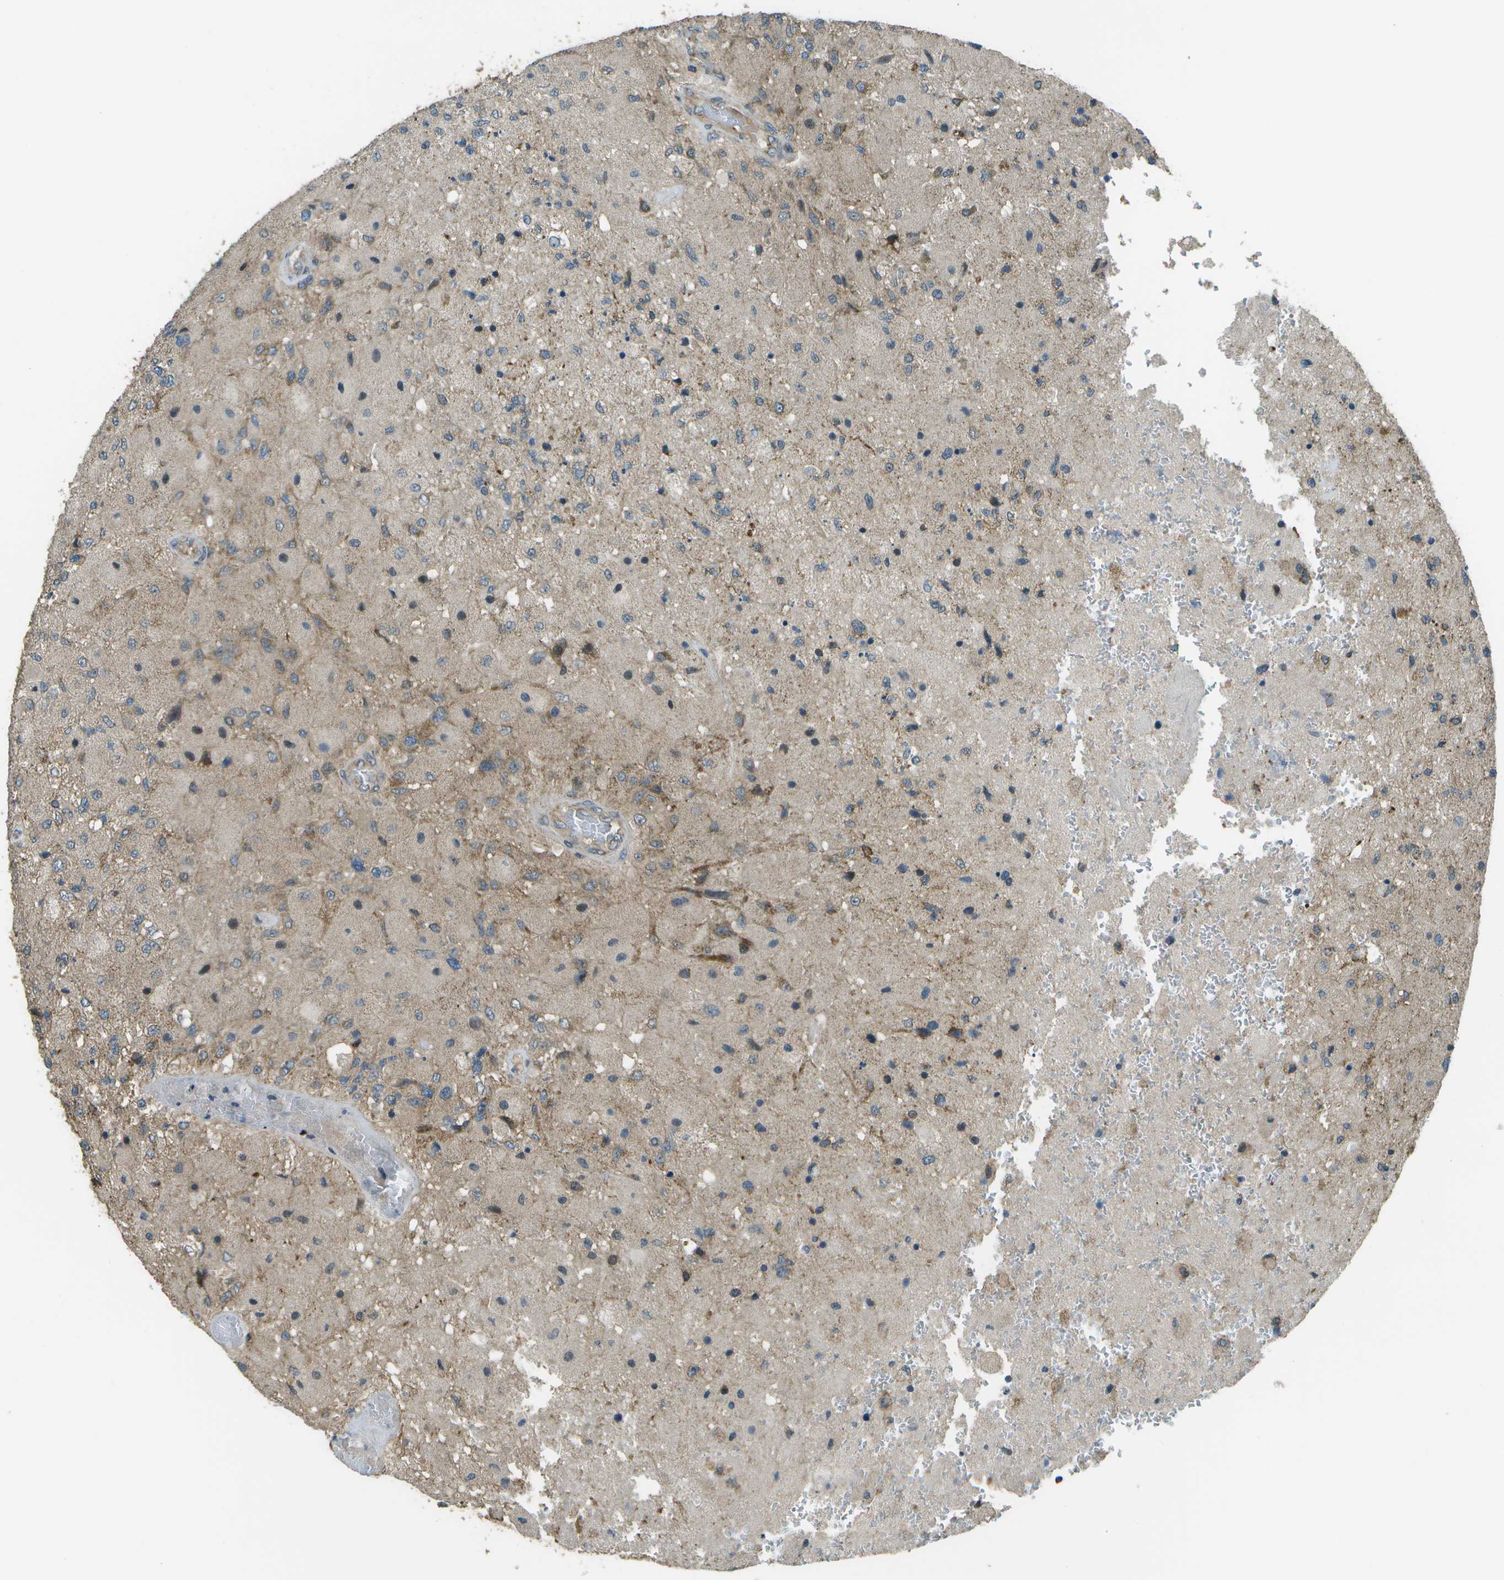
{"staining": {"intensity": "moderate", "quantity": "<25%", "location": "cytoplasmic/membranous"}, "tissue": "glioma", "cell_type": "Tumor cells", "image_type": "cancer", "snomed": [{"axis": "morphology", "description": "Normal tissue, NOS"}, {"axis": "morphology", "description": "Glioma, malignant, High grade"}, {"axis": "topography", "description": "Cerebral cortex"}], "caption": "A histopathology image of glioma stained for a protein displays moderate cytoplasmic/membranous brown staining in tumor cells.", "gene": "PLPBP", "patient": {"sex": "male", "age": 77}}